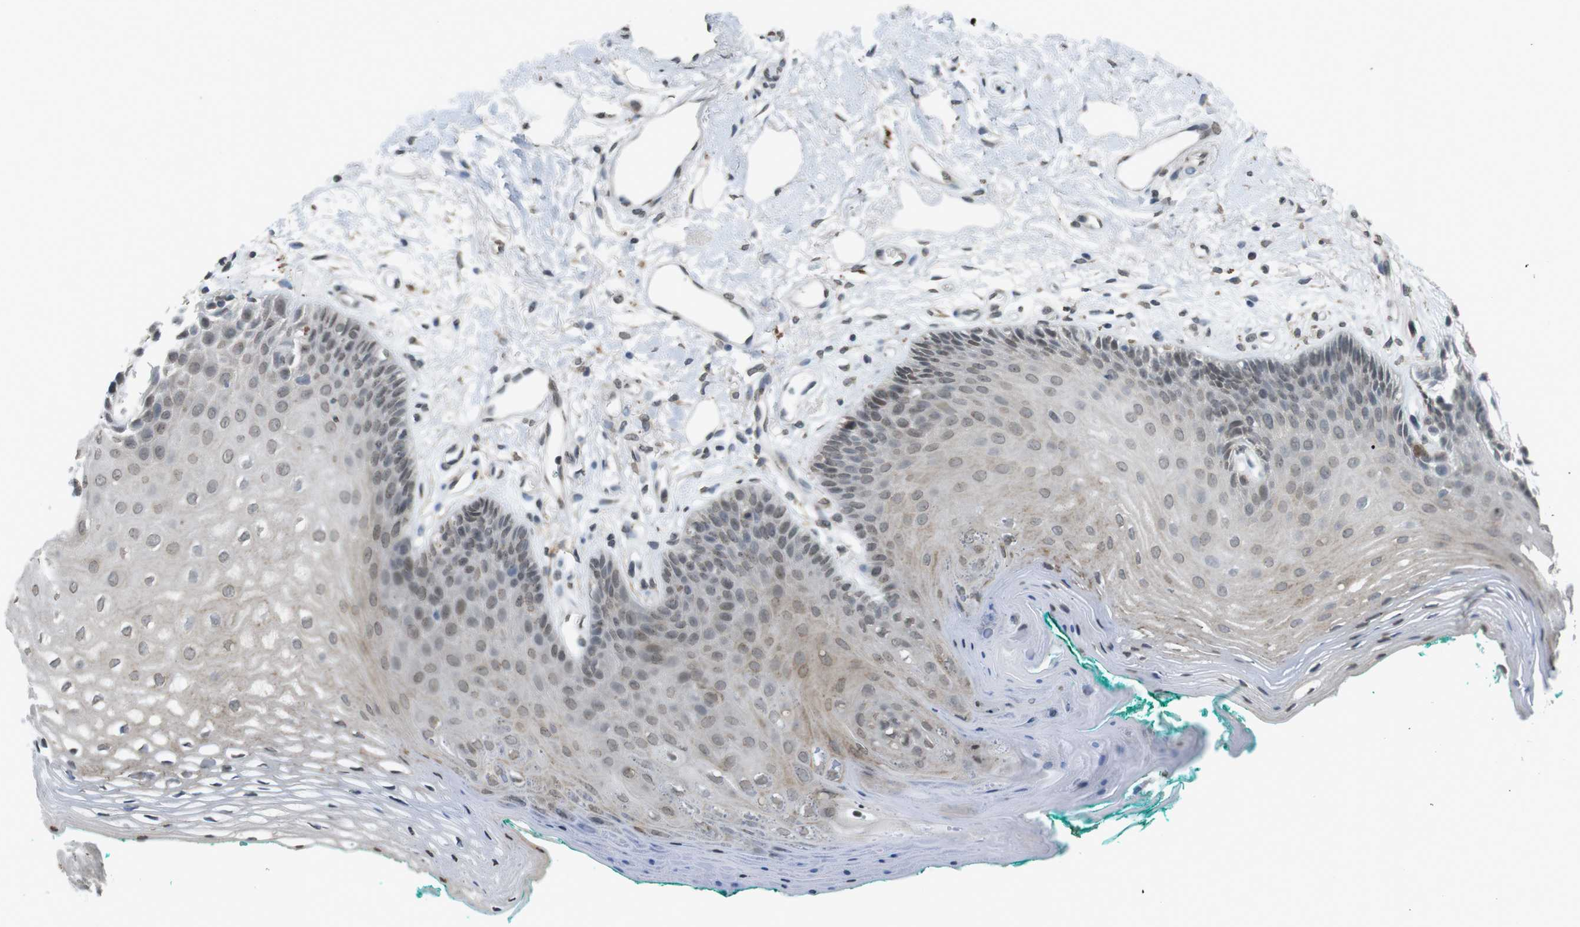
{"staining": {"intensity": "weak", "quantity": "<25%", "location": "cytoplasmic/membranous,nuclear"}, "tissue": "oral mucosa", "cell_type": "Squamous epithelial cells", "image_type": "normal", "snomed": [{"axis": "morphology", "description": "Normal tissue, NOS"}, {"axis": "topography", "description": "Skeletal muscle"}, {"axis": "topography", "description": "Oral tissue"}, {"axis": "topography", "description": "Peripheral nerve tissue"}], "caption": "The IHC photomicrograph has no significant expression in squamous epithelial cells of oral mucosa.", "gene": "FZD10", "patient": {"sex": "female", "age": 84}}